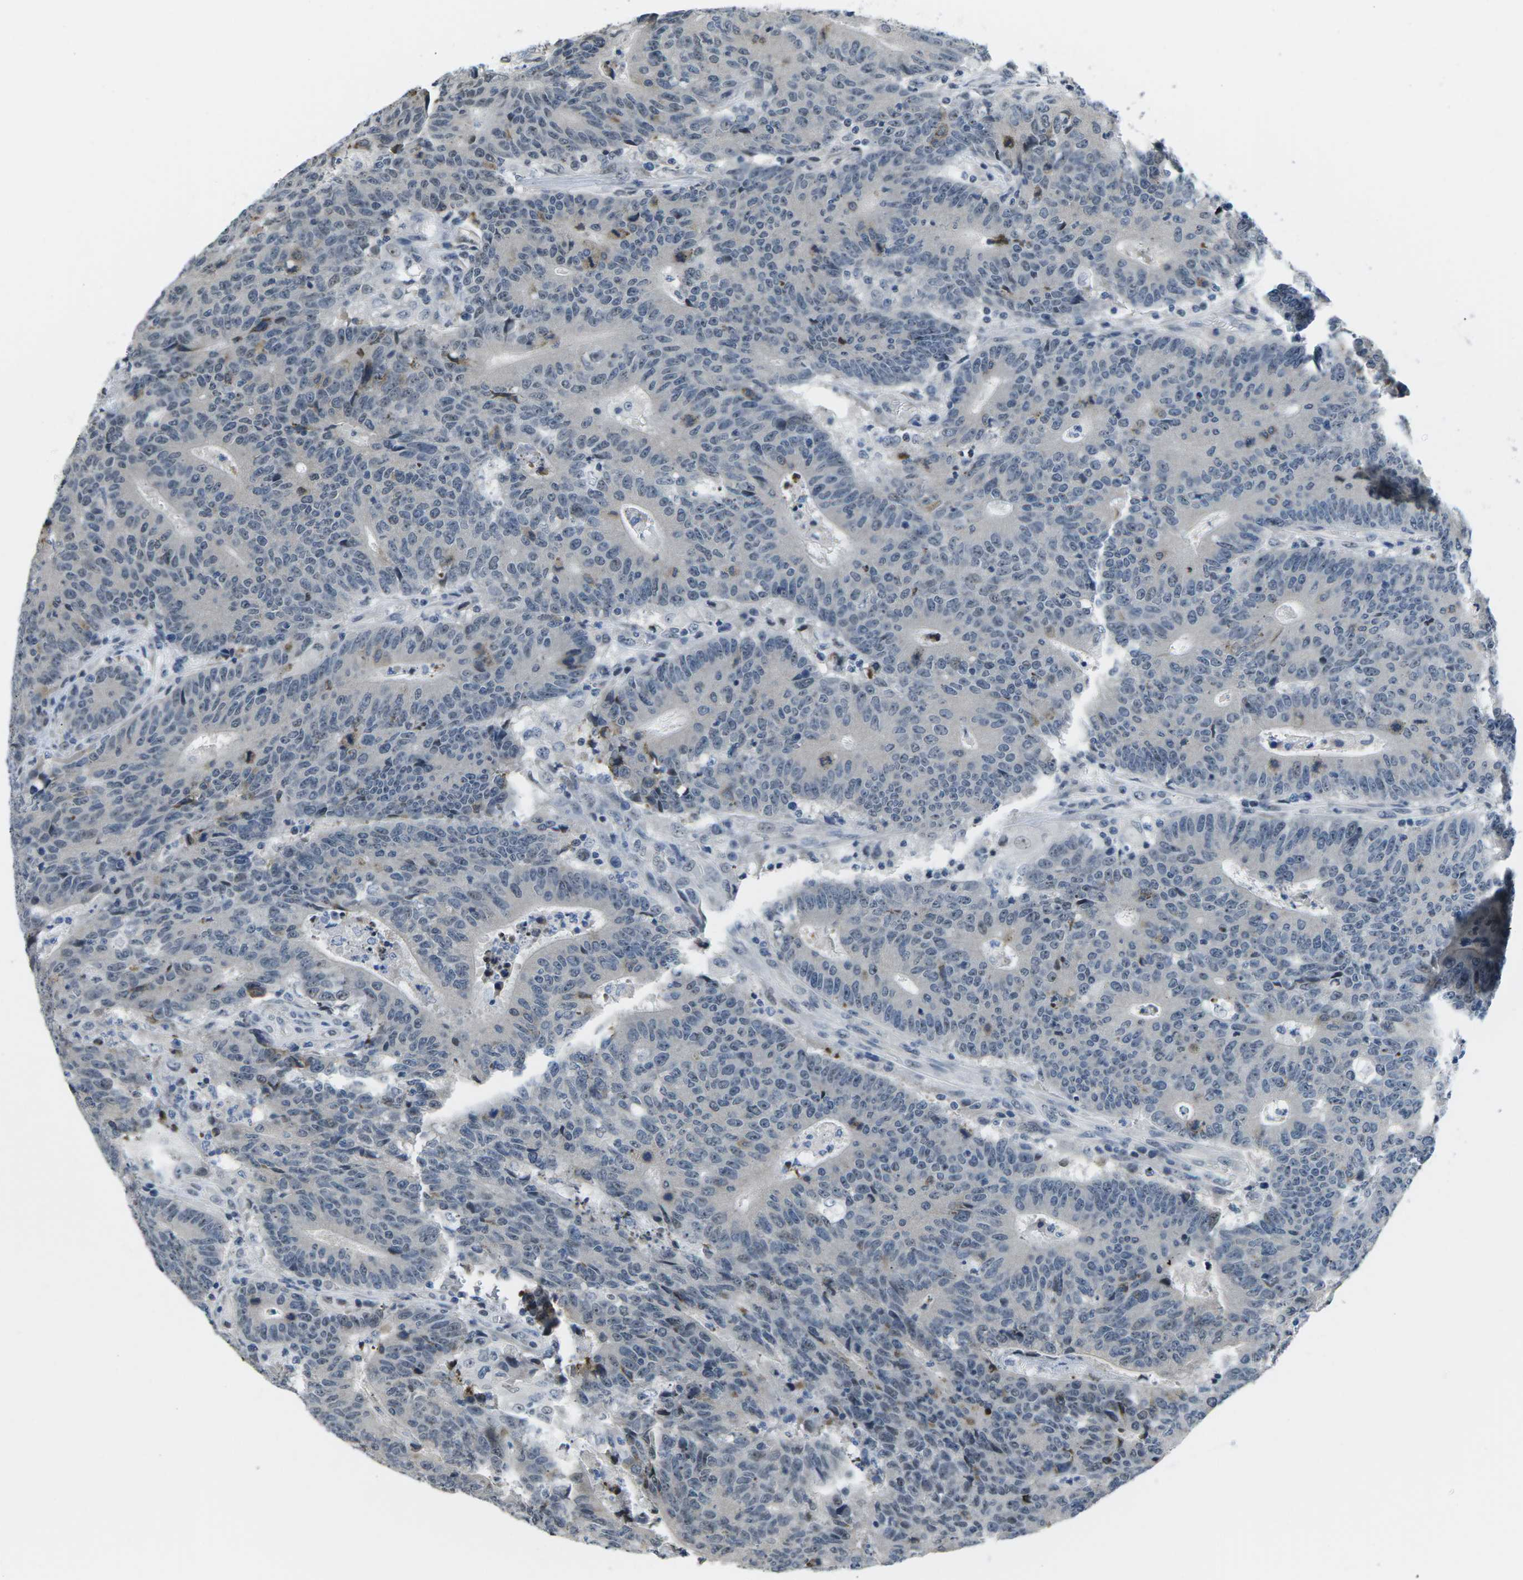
{"staining": {"intensity": "negative", "quantity": "none", "location": "none"}, "tissue": "colorectal cancer", "cell_type": "Tumor cells", "image_type": "cancer", "snomed": [{"axis": "morphology", "description": "Normal tissue, NOS"}, {"axis": "morphology", "description": "Adenocarcinoma, NOS"}, {"axis": "topography", "description": "Colon"}], "caption": "Immunohistochemistry image of neoplastic tissue: adenocarcinoma (colorectal) stained with DAB (3,3'-diaminobenzidine) shows no significant protein expression in tumor cells. The staining is performed using DAB (3,3'-diaminobenzidine) brown chromogen with nuclei counter-stained in using hematoxylin.", "gene": "NSRP1", "patient": {"sex": "female", "age": 75}}